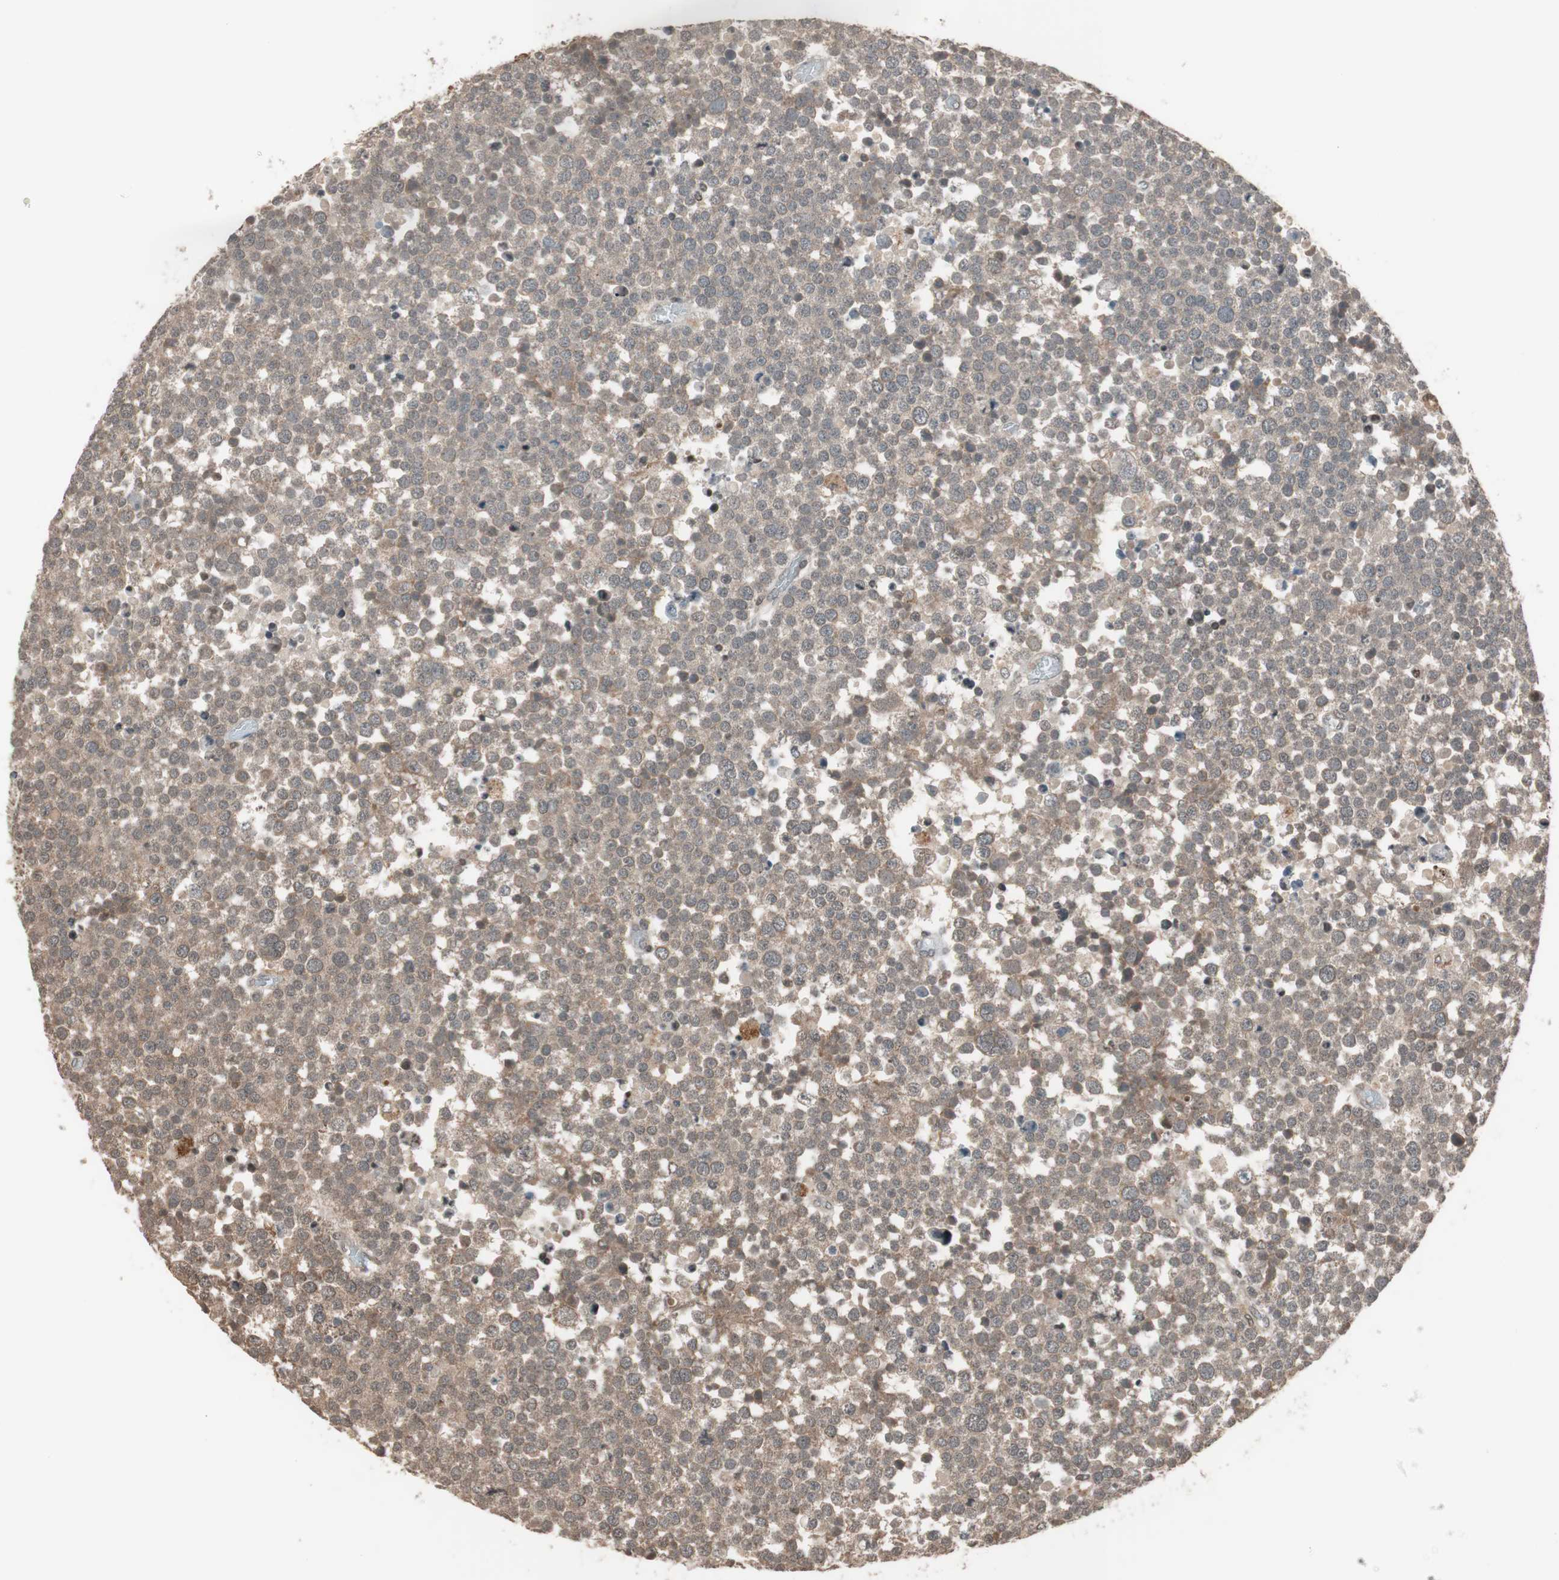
{"staining": {"intensity": "weak", "quantity": ">75%", "location": "cytoplasmic/membranous,nuclear"}, "tissue": "testis cancer", "cell_type": "Tumor cells", "image_type": "cancer", "snomed": [{"axis": "morphology", "description": "Seminoma, NOS"}, {"axis": "topography", "description": "Testis"}], "caption": "Seminoma (testis) stained with IHC displays weak cytoplasmic/membranous and nuclear expression in about >75% of tumor cells. (DAB IHC, brown staining for protein, blue staining for nuclei).", "gene": "DRAP1", "patient": {"sex": "male", "age": 71}}